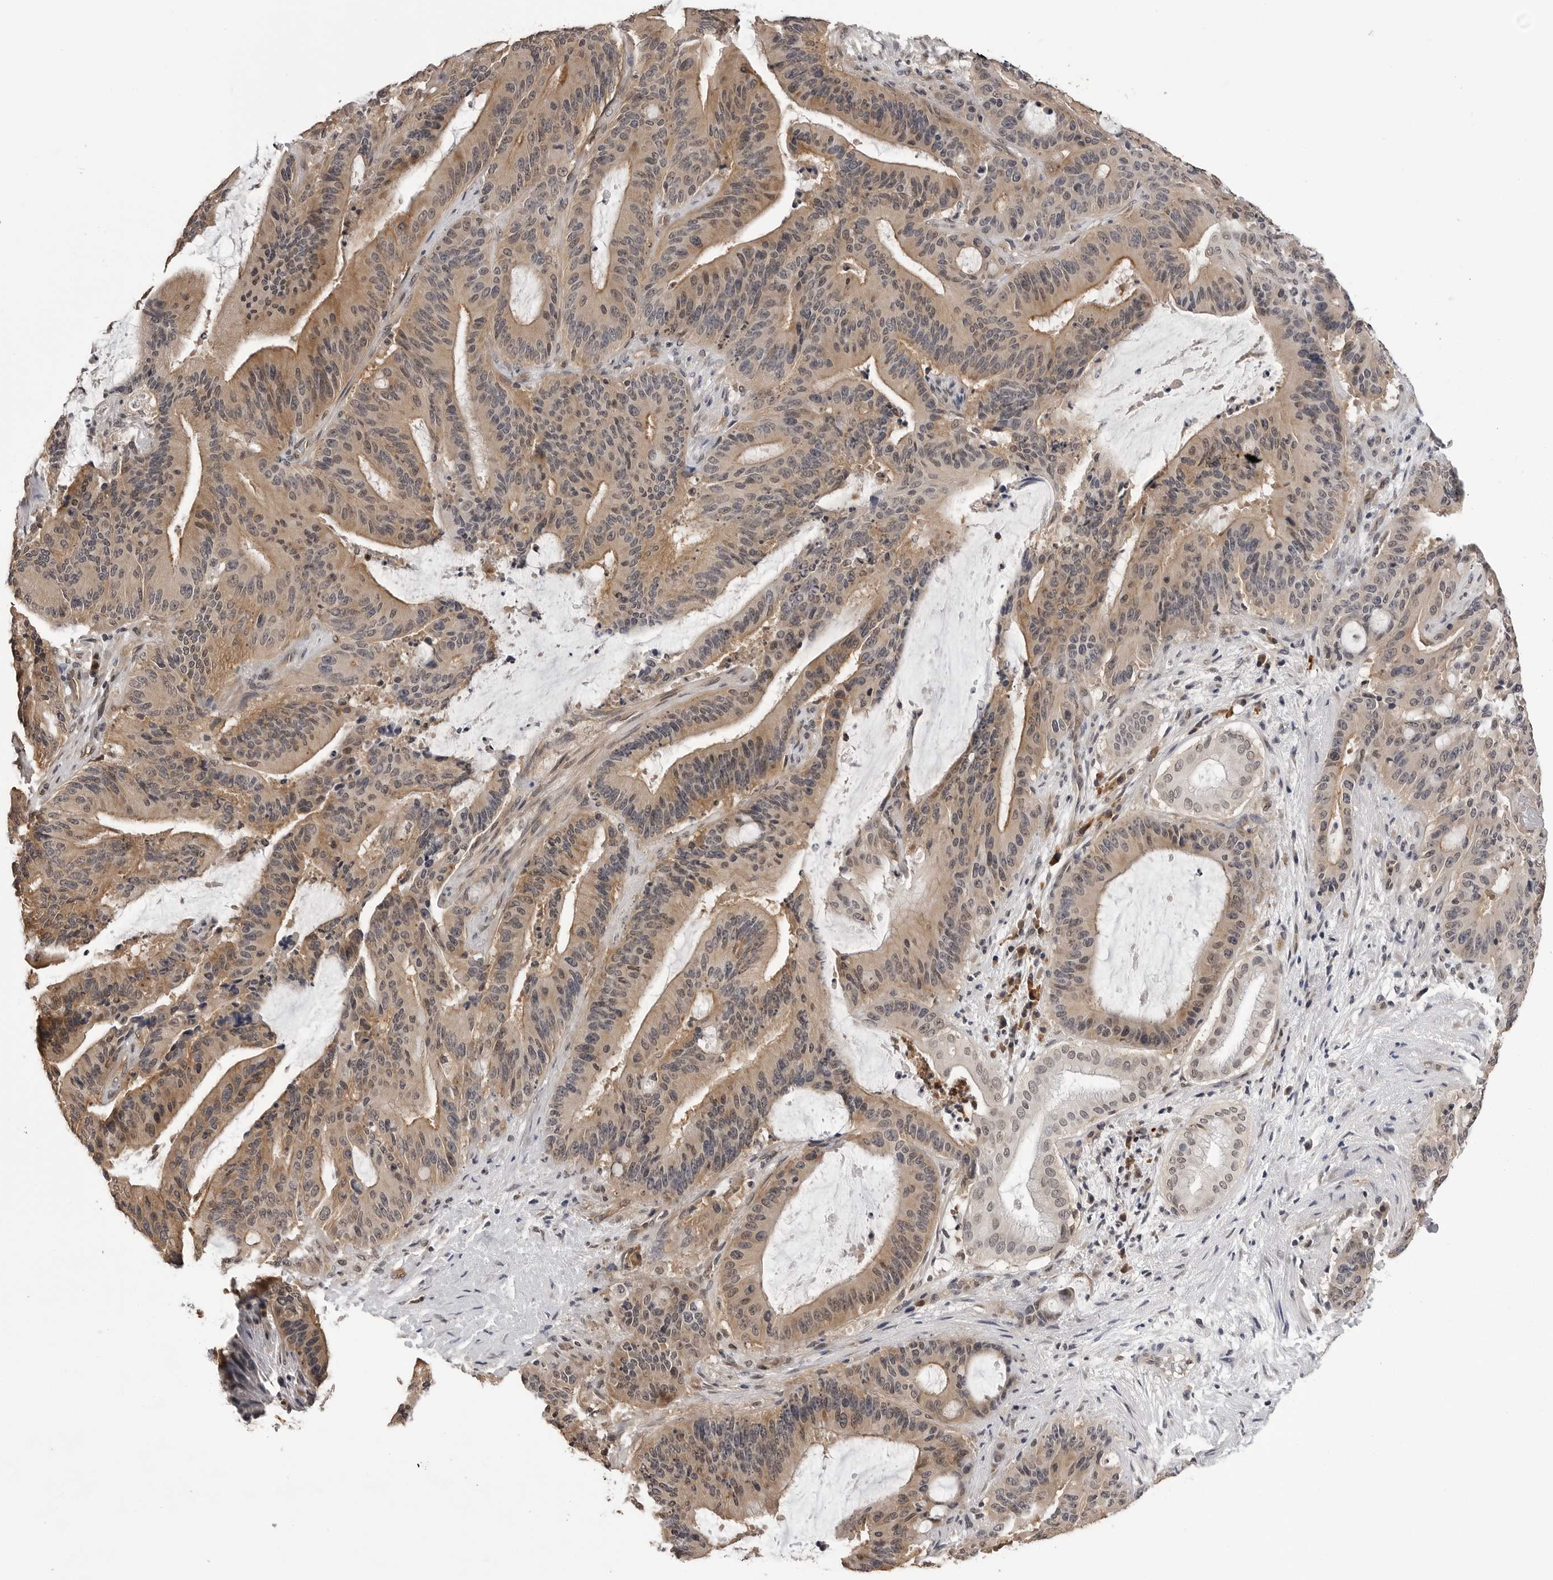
{"staining": {"intensity": "weak", "quantity": ">75%", "location": "cytoplasmic/membranous,nuclear"}, "tissue": "liver cancer", "cell_type": "Tumor cells", "image_type": "cancer", "snomed": [{"axis": "morphology", "description": "Normal tissue, NOS"}, {"axis": "morphology", "description": "Cholangiocarcinoma"}, {"axis": "topography", "description": "Liver"}, {"axis": "topography", "description": "Peripheral nerve tissue"}], "caption": "This image exhibits cholangiocarcinoma (liver) stained with immunohistochemistry (IHC) to label a protein in brown. The cytoplasmic/membranous and nuclear of tumor cells show weak positivity for the protein. Nuclei are counter-stained blue.", "gene": "TRMT13", "patient": {"sex": "female", "age": 73}}